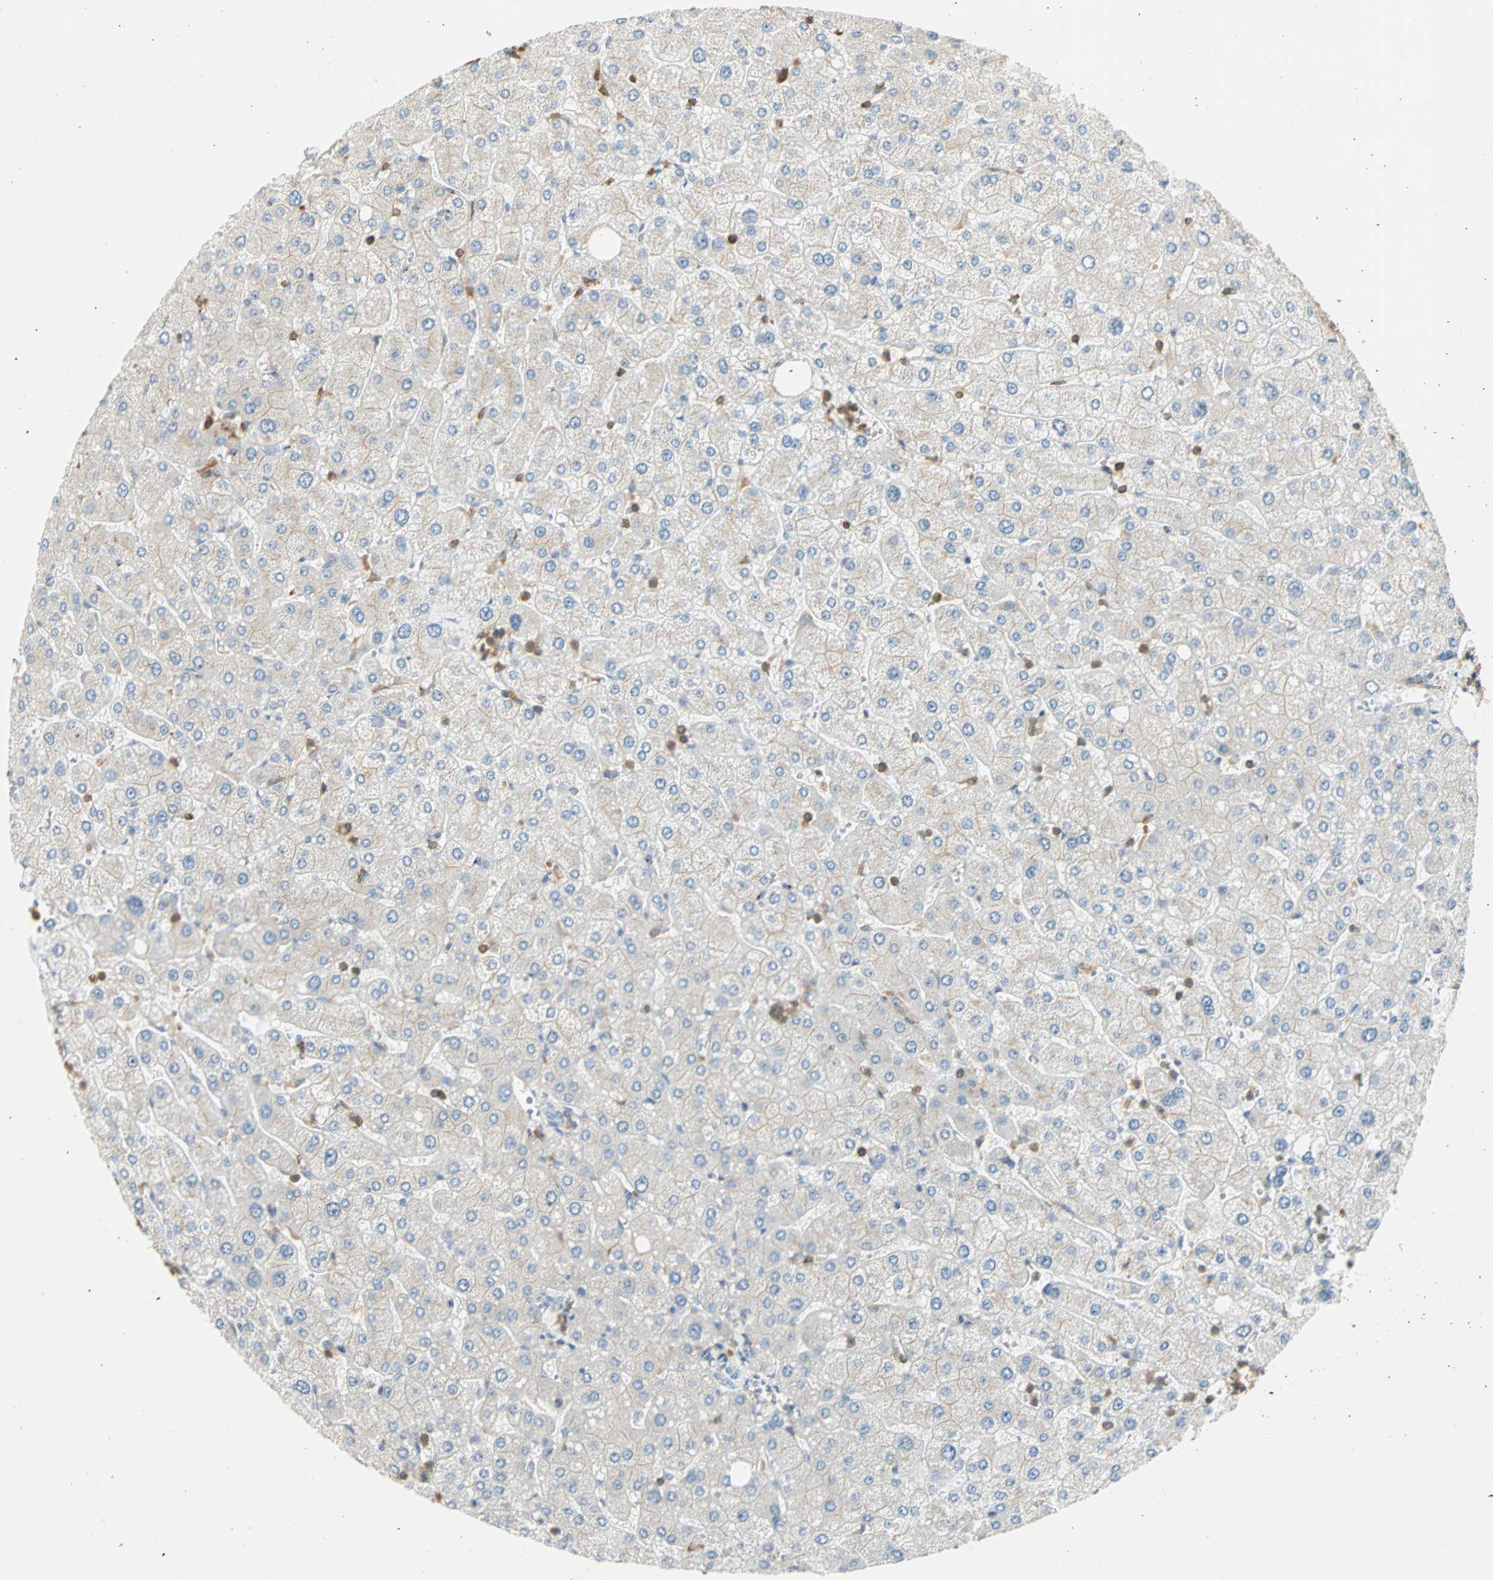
{"staining": {"intensity": "negative", "quantity": "none", "location": "none"}, "tissue": "liver", "cell_type": "Cholangiocytes", "image_type": "normal", "snomed": [{"axis": "morphology", "description": "Normal tissue, NOS"}, {"axis": "topography", "description": "Liver"}], "caption": "Histopathology image shows no protein positivity in cholangiocytes of benign liver. (DAB immunohistochemistry (IHC) with hematoxylin counter stain).", "gene": "FMNL1", "patient": {"sex": "male", "age": 55}}